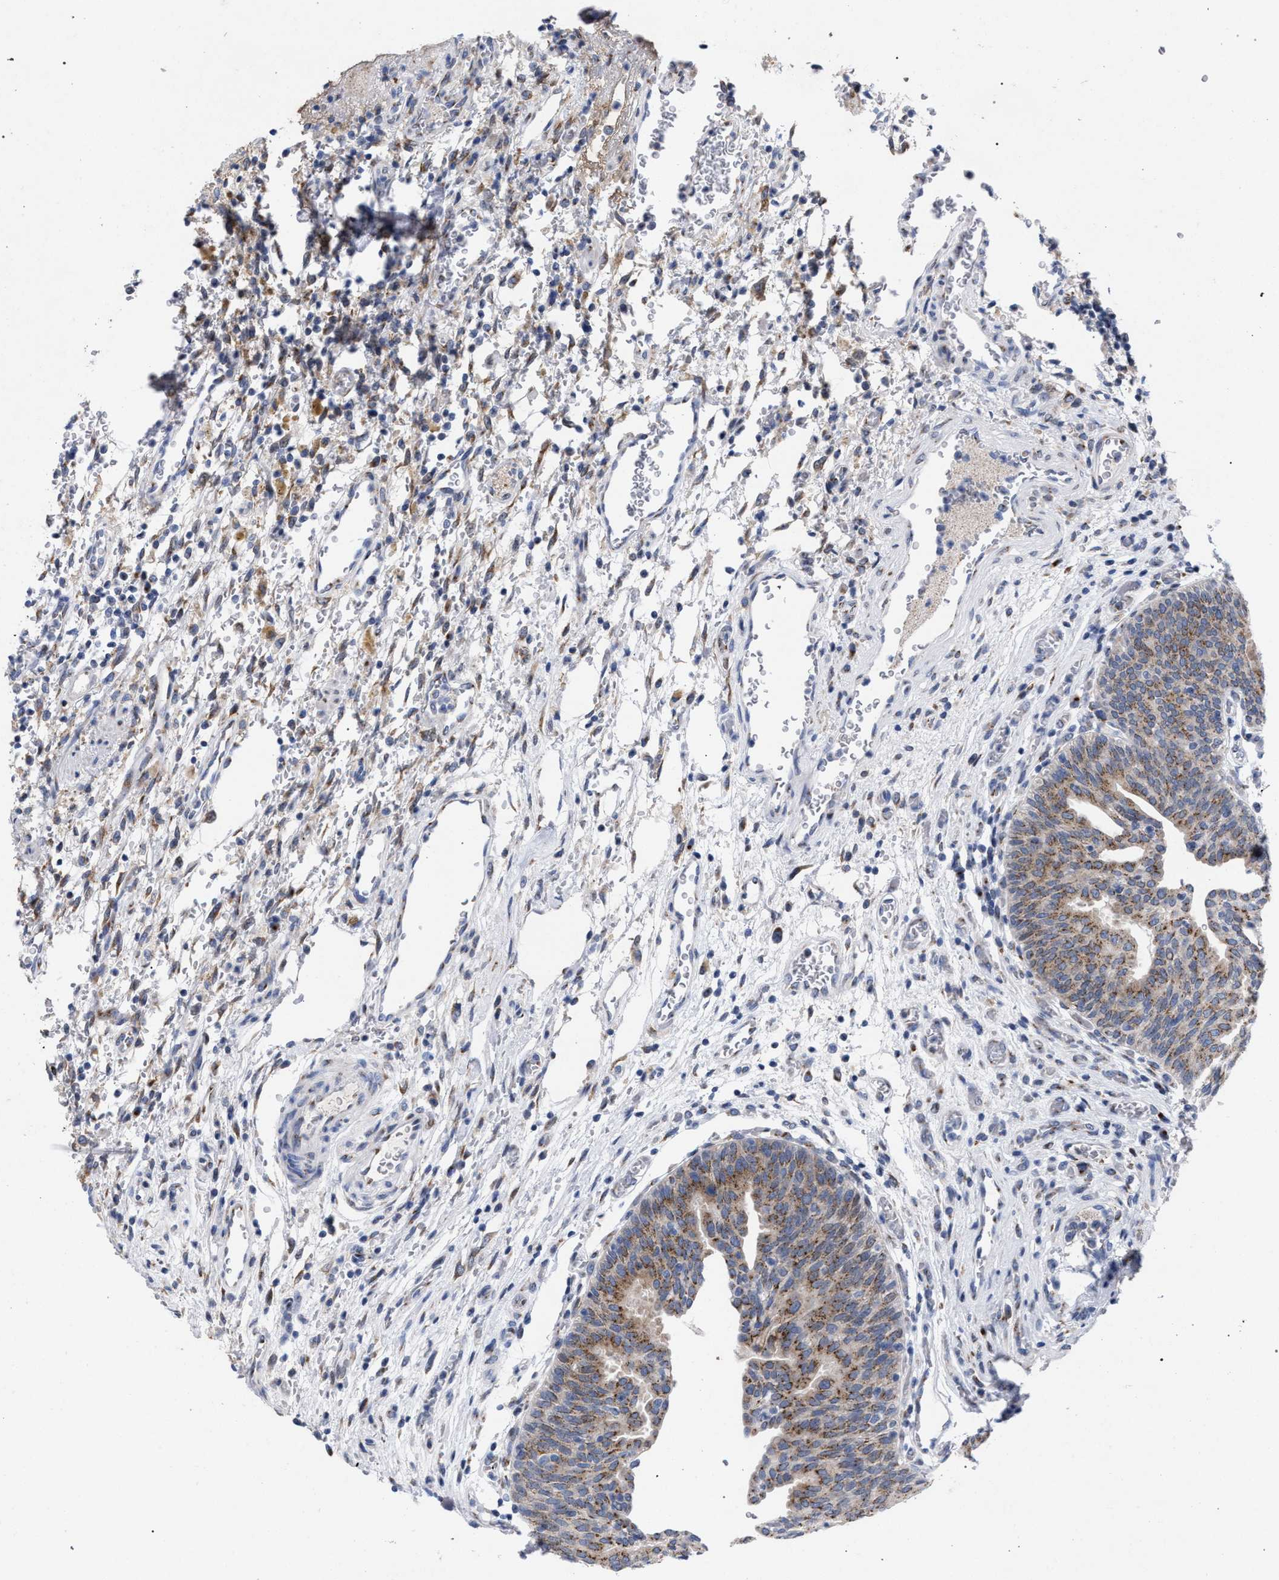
{"staining": {"intensity": "moderate", "quantity": "25%-75%", "location": "cytoplasmic/membranous"}, "tissue": "urothelial cancer", "cell_type": "Tumor cells", "image_type": "cancer", "snomed": [{"axis": "morphology", "description": "Urothelial carcinoma, Low grade"}, {"axis": "morphology", "description": "Urothelial carcinoma, High grade"}, {"axis": "topography", "description": "Urinary bladder"}], "caption": "A high-resolution photomicrograph shows immunohistochemistry (IHC) staining of low-grade urothelial carcinoma, which shows moderate cytoplasmic/membranous positivity in approximately 25%-75% of tumor cells.", "gene": "GOLGA2", "patient": {"sex": "male", "age": 35}}